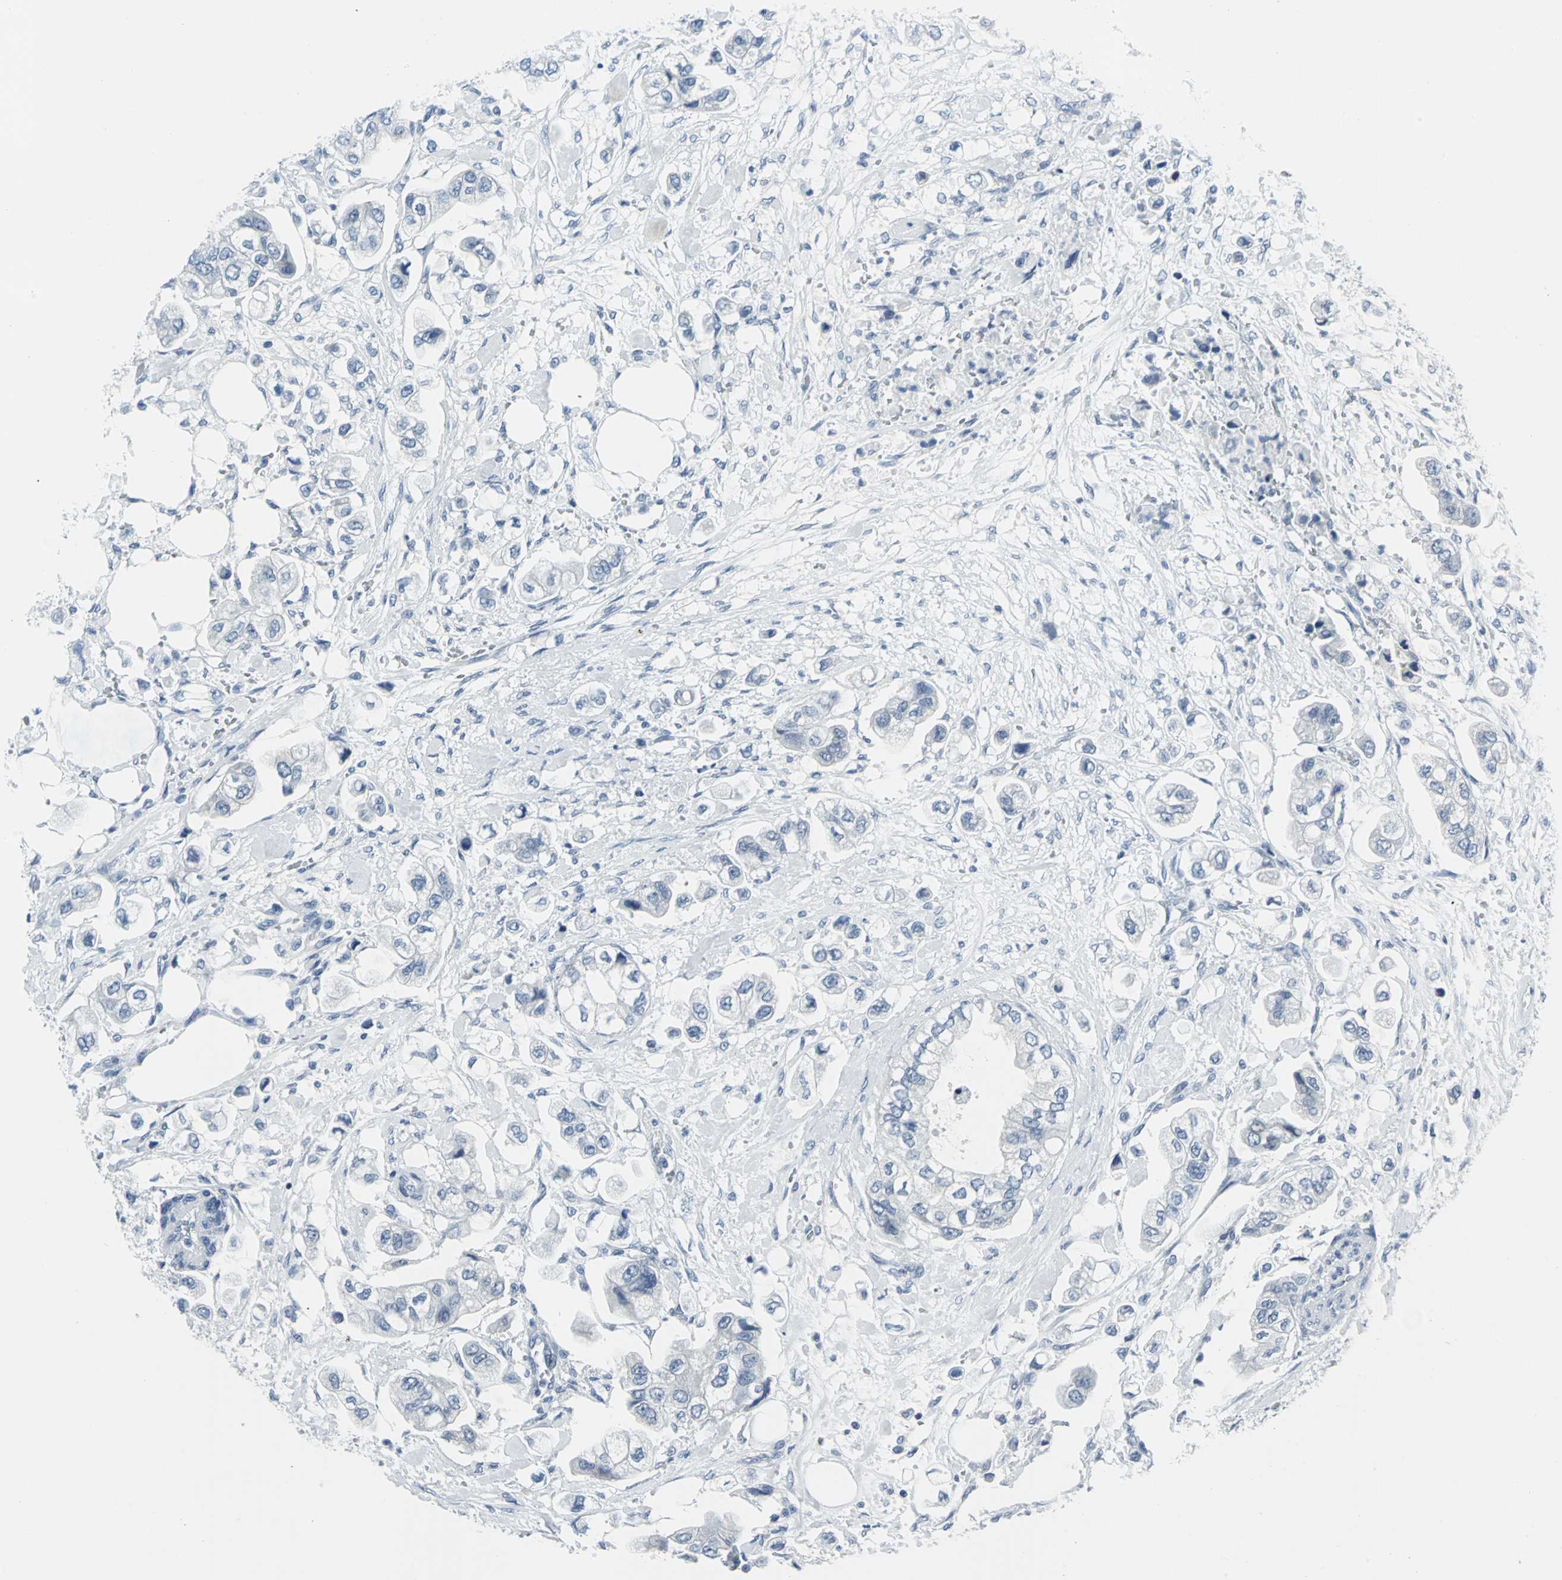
{"staining": {"intensity": "negative", "quantity": "none", "location": "none"}, "tissue": "stomach cancer", "cell_type": "Tumor cells", "image_type": "cancer", "snomed": [{"axis": "morphology", "description": "Adenocarcinoma, NOS"}, {"axis": "topography", "description": "Stomach"}], "caption": "Micrograph shows no significant protein staining in tumor cells of stomach cancer (adenocarcinoma).", "gene": "DNAI2", "patient": {"sex": "male", "age": 62}}